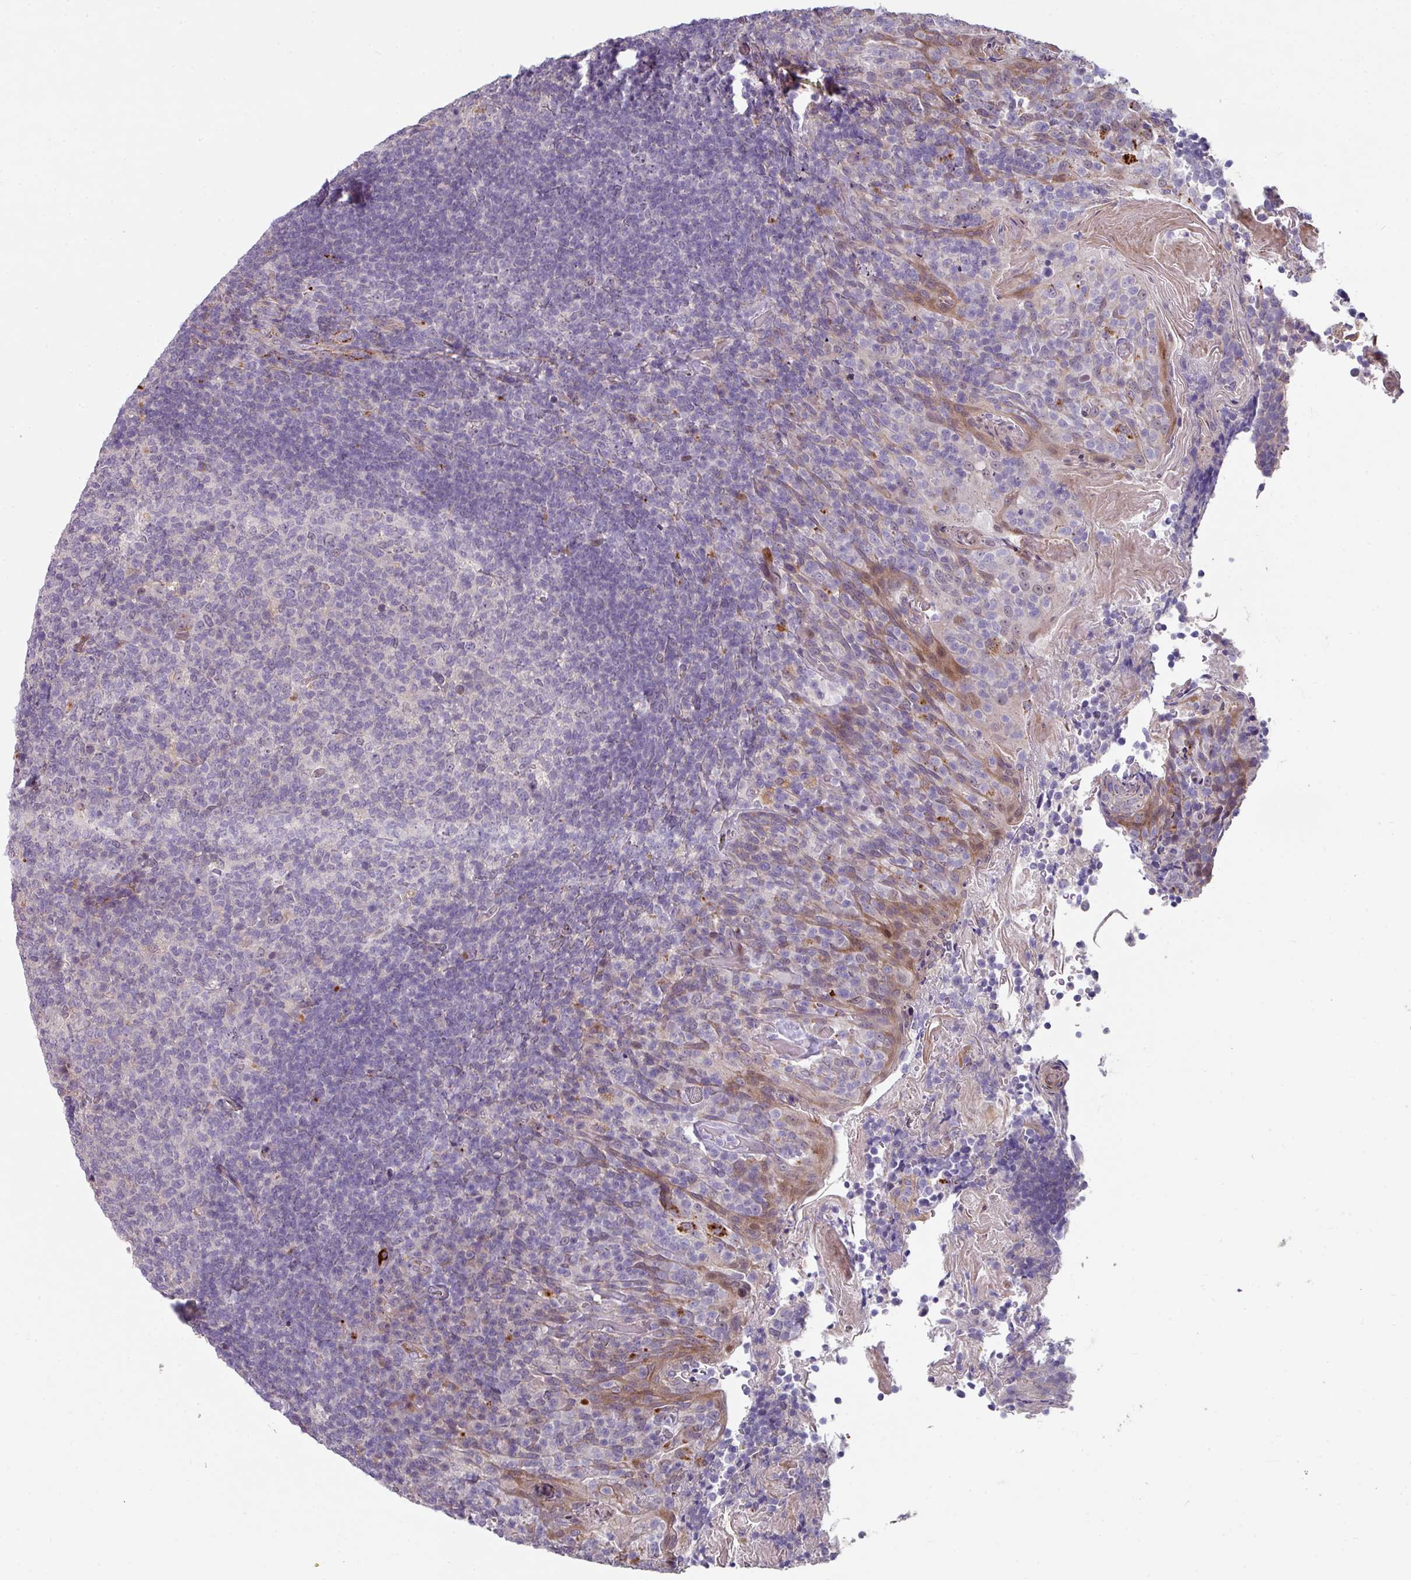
{"staining": {"intensity": "negative", "quantity": "none", "location": "none"}, "tissue": "tonsil", "cell_type": "Germinal center cells", "image_type": "normal", "snomed": [{"axis": "morphology", "description": "Normal tissue, NOS"}, {"axis": "topography", "description": "Tonsil"}], "caption": "The photomicrograph reveals no staining of germinal center cells in normal tonsil.", "gene": "C2orf16", "patient": {"sex": "female", "age": 10}}